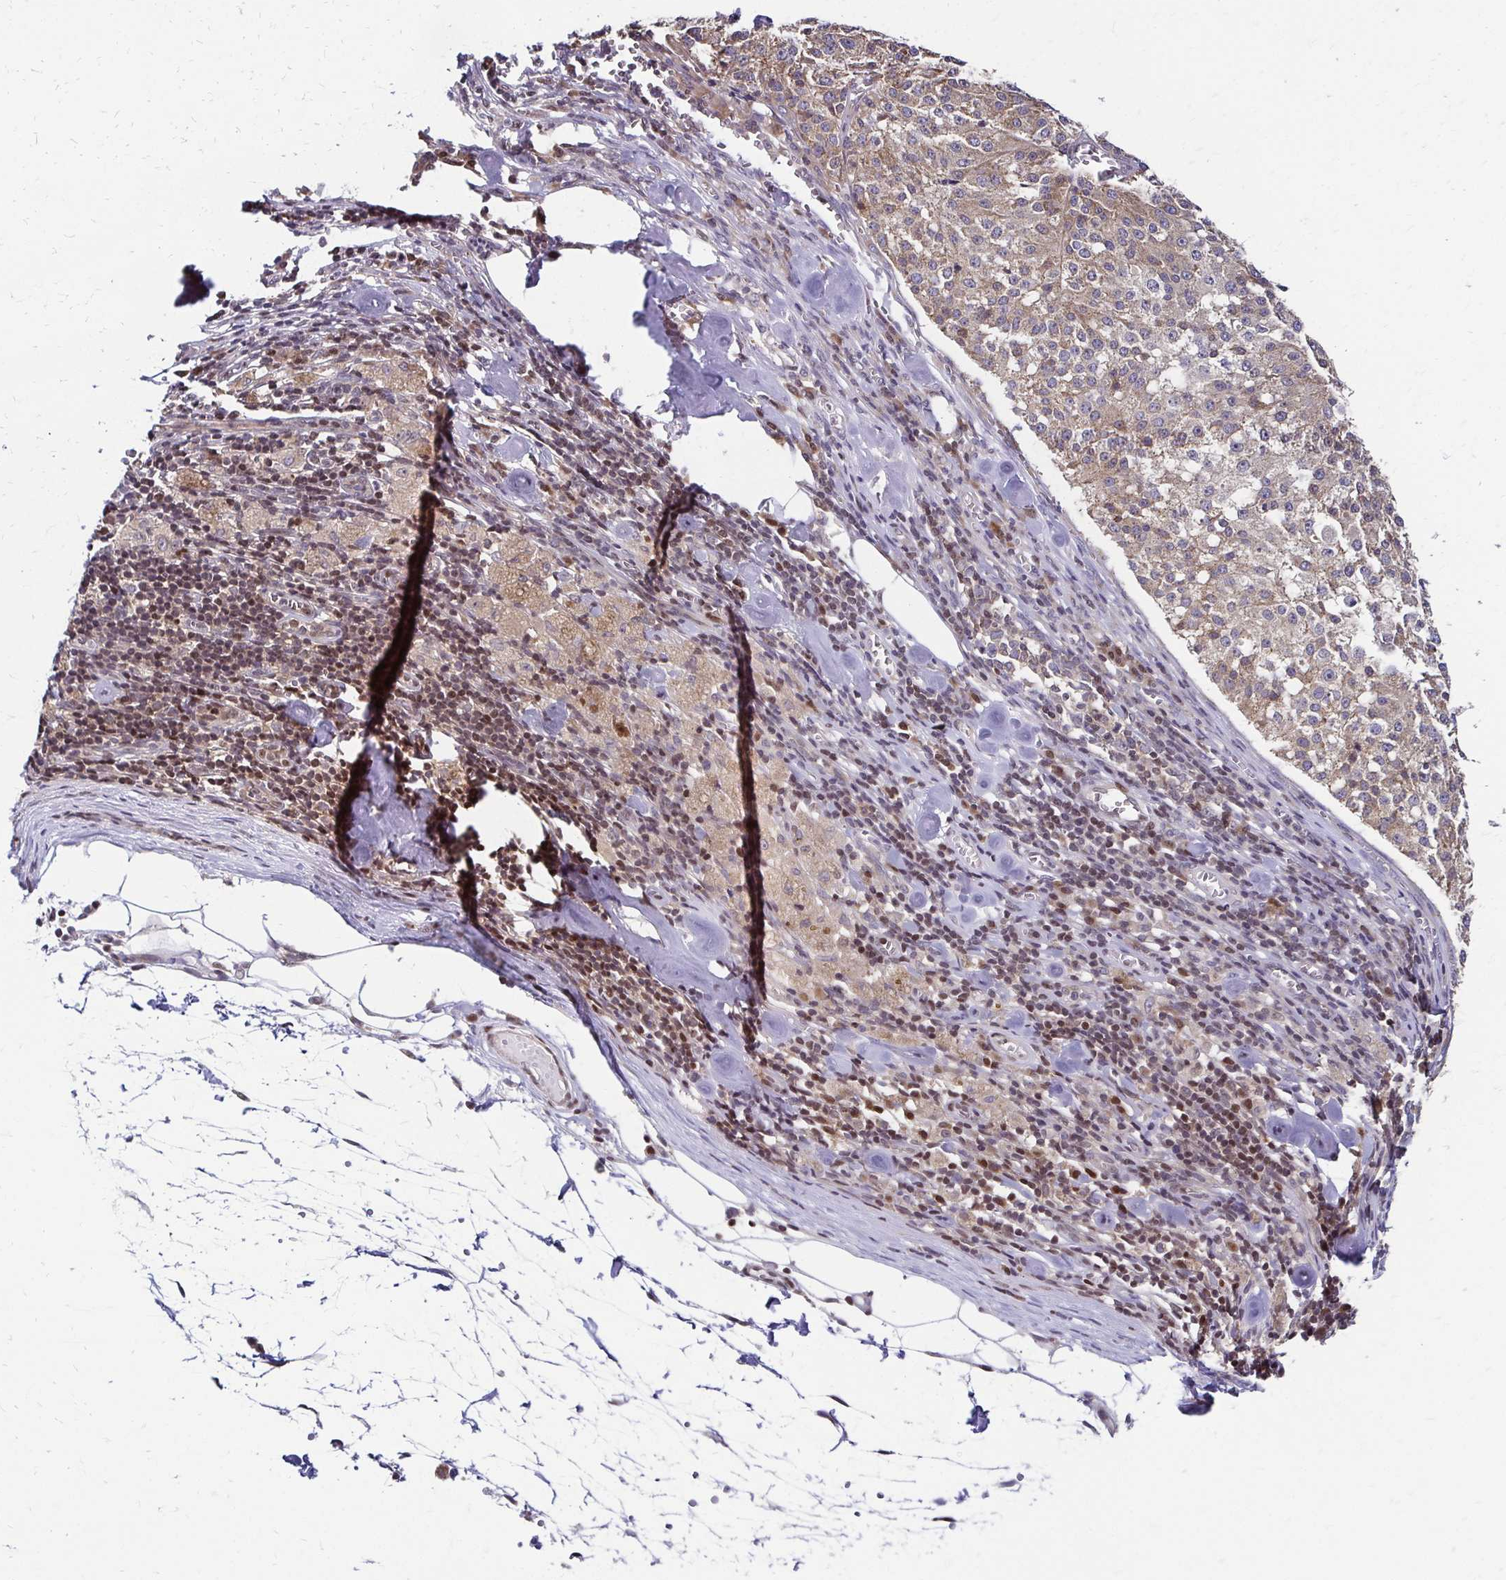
{"staining": {"intensity": "weak", "quantity": "<25%", "location": "cytoplasmic/membranous"}, "tissue": "melanoma", "cell_type": "Tumor cells", "image_type": "cancer", "snomed": [{"axis": "morphology", "description": "Malignant melanoma, Metastatic site"}, {"axis": "topography", "description": "Lymph node"}], "caption": "DAB (3,3'-diaminobenzidine) immunohistochemical staining of melanoma reveals no significant staining in tumor cells. (Brightfield microscopy of DAB immunohistochemistry at high magnification).", "gene": "CBX7", "patient": {"sex": "female", "age": 64}}